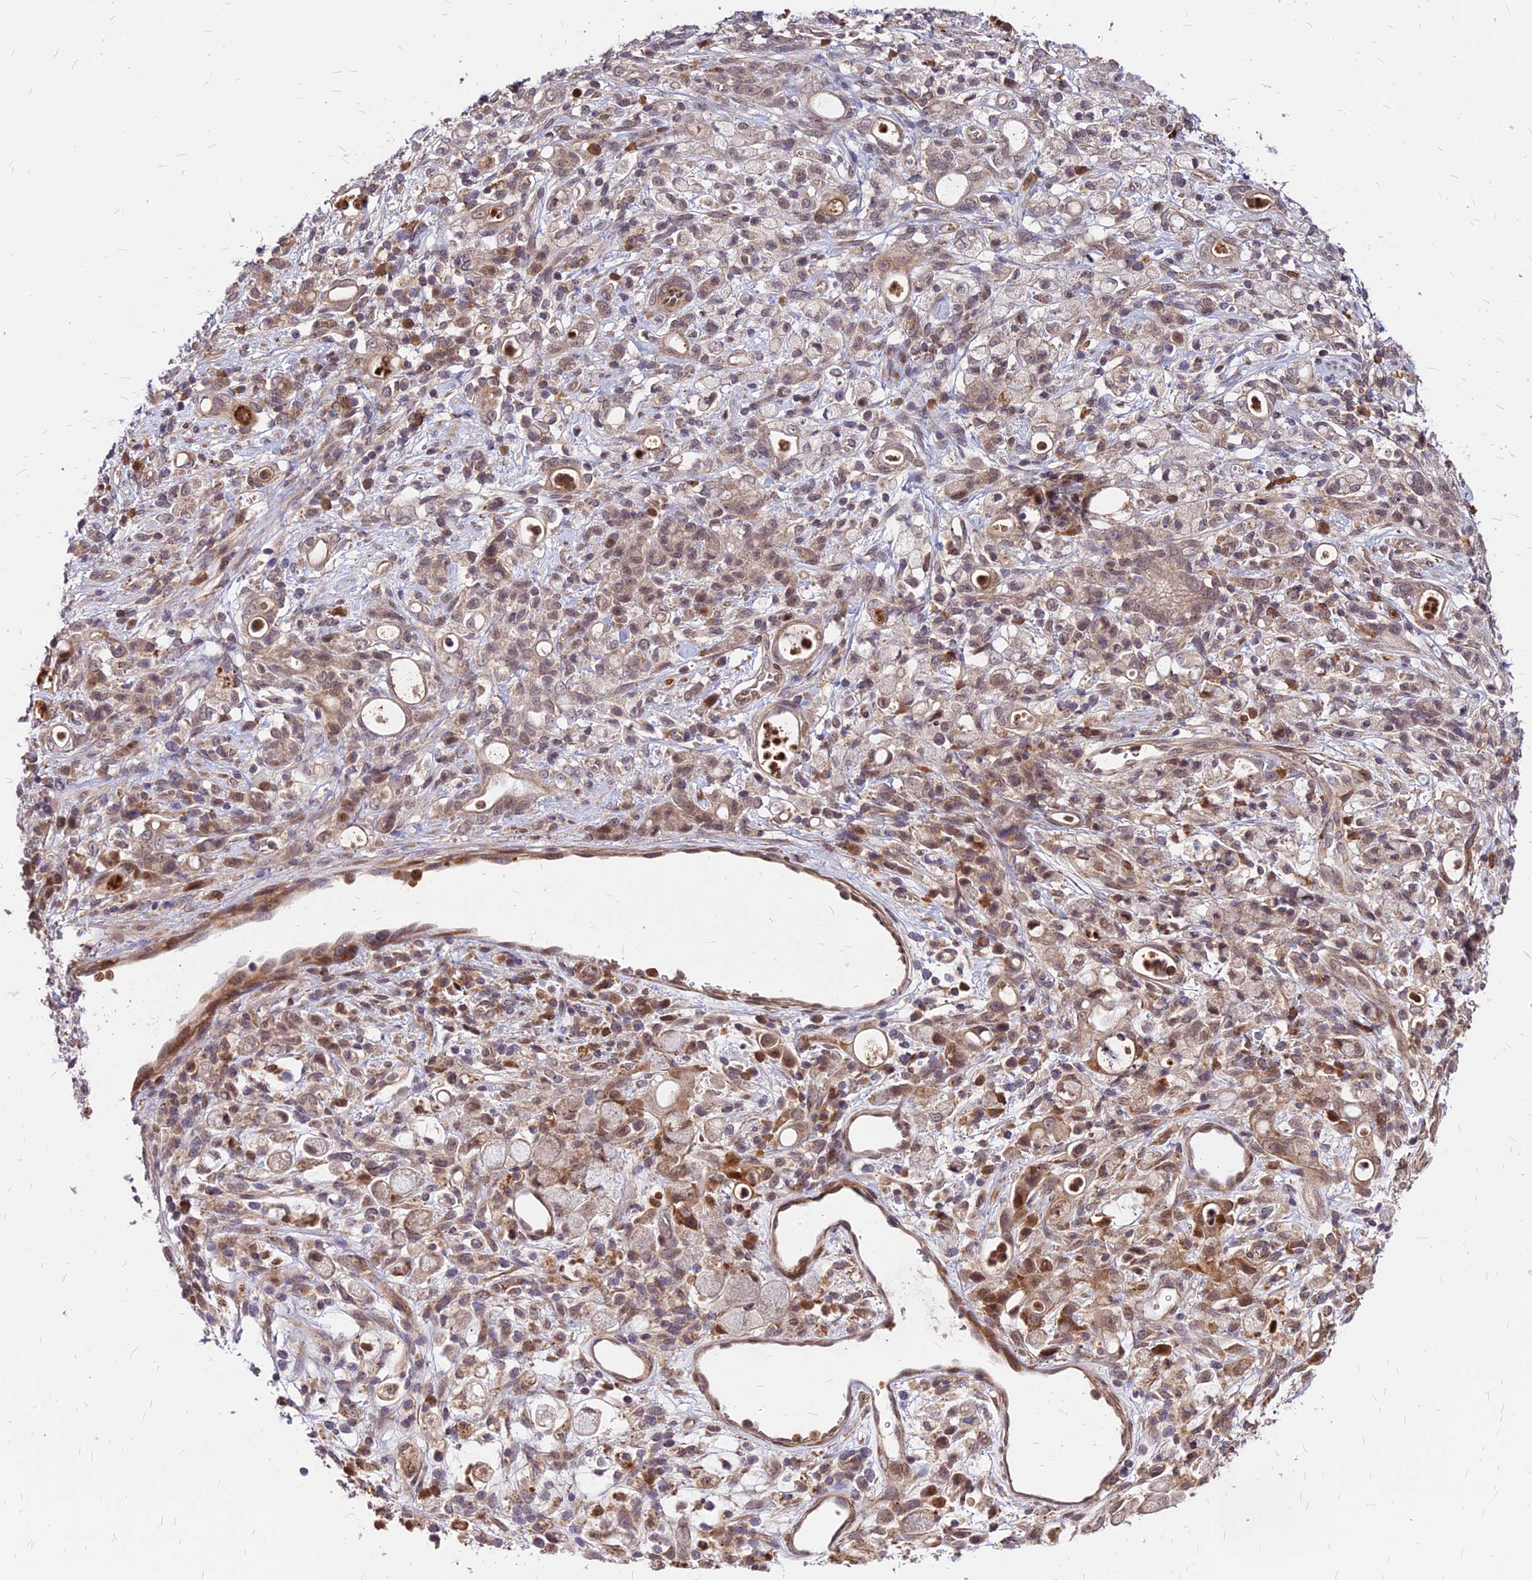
{"staining": {"intensity": "weak", "quantity": "25%-75%", "location": "cytoplasmic/membranous,nuclear"}, "tissue": "stomach cancer", "cell_type": "Tumor cells", "image_type": "cancer", "snomed": [{"axis": "morphology", "description": "Adenocarcinoma, NOS"}, {"axis": "topography", "description": "Stomach"}], "caption": "The micrograph reveals immunohistochemical staining of stomach adenocarcinoma. There is weak cytoplasmic/membranous and nuclear staining is identified in approximately 25%-75% of tumor cells.", "gene": "APBA3", "patient": {"sex": "female", "age": 60}}